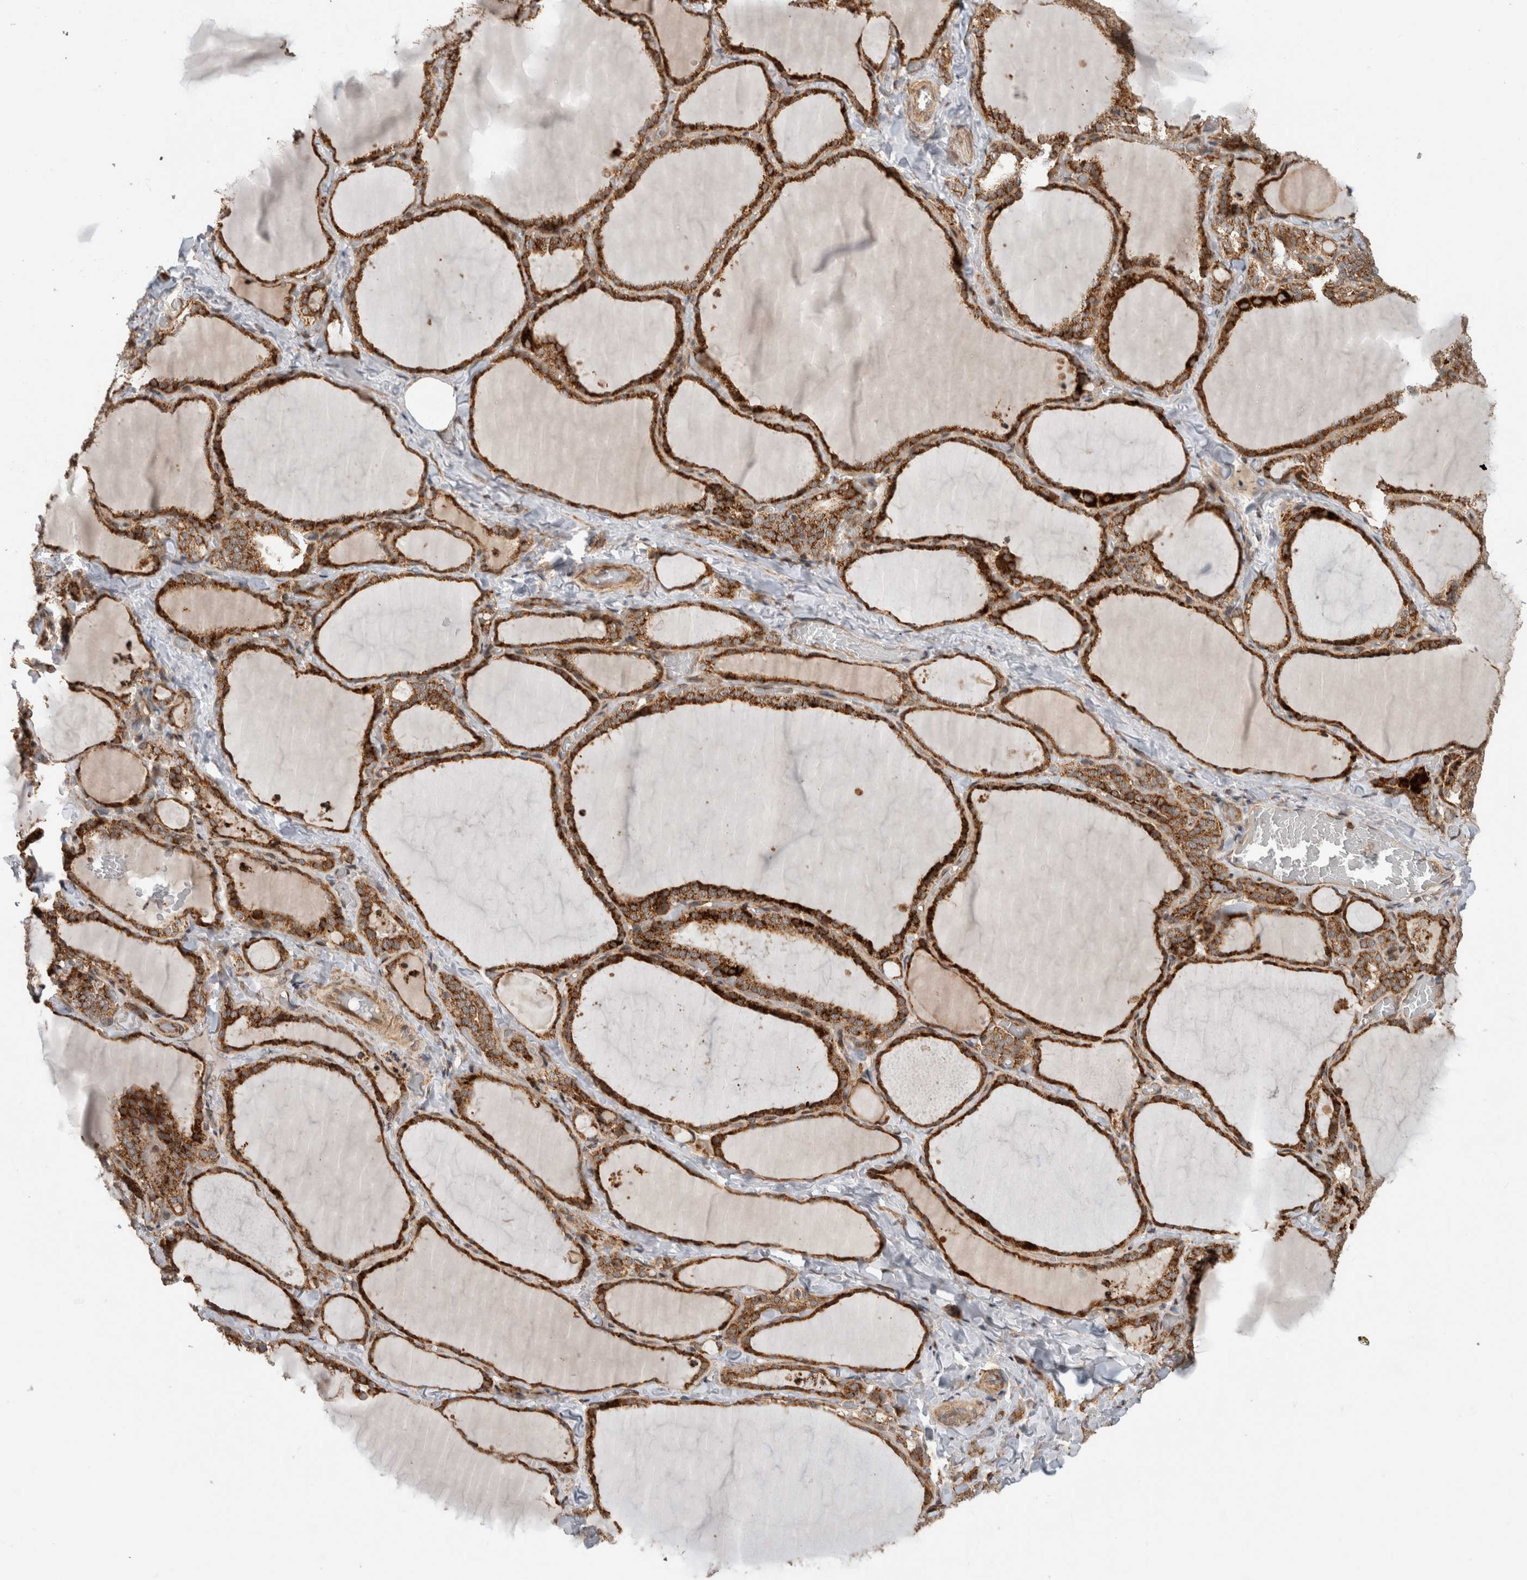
{"staining": {"intensity": "strong", "quantity": ">75%", "location": "cytoplasmic/membranous"}, "tissue": "thyroid gland", "cell_type": "Glandular cells", "image_type": "normal", "snomed": [{"axis": "morphology", "description": "Normal tissue, NOS"}, {"axis": "topography", "description": "Thyroid gland"}], "caption": "About >75% of glandular cells in normal human thyroid gland show strong cytoplasmic/membranous protein expression as visualized by brown immunohistochemical staining.", "gene": "PCDHB15", "patient": {"sex": "female", "age": 22}}